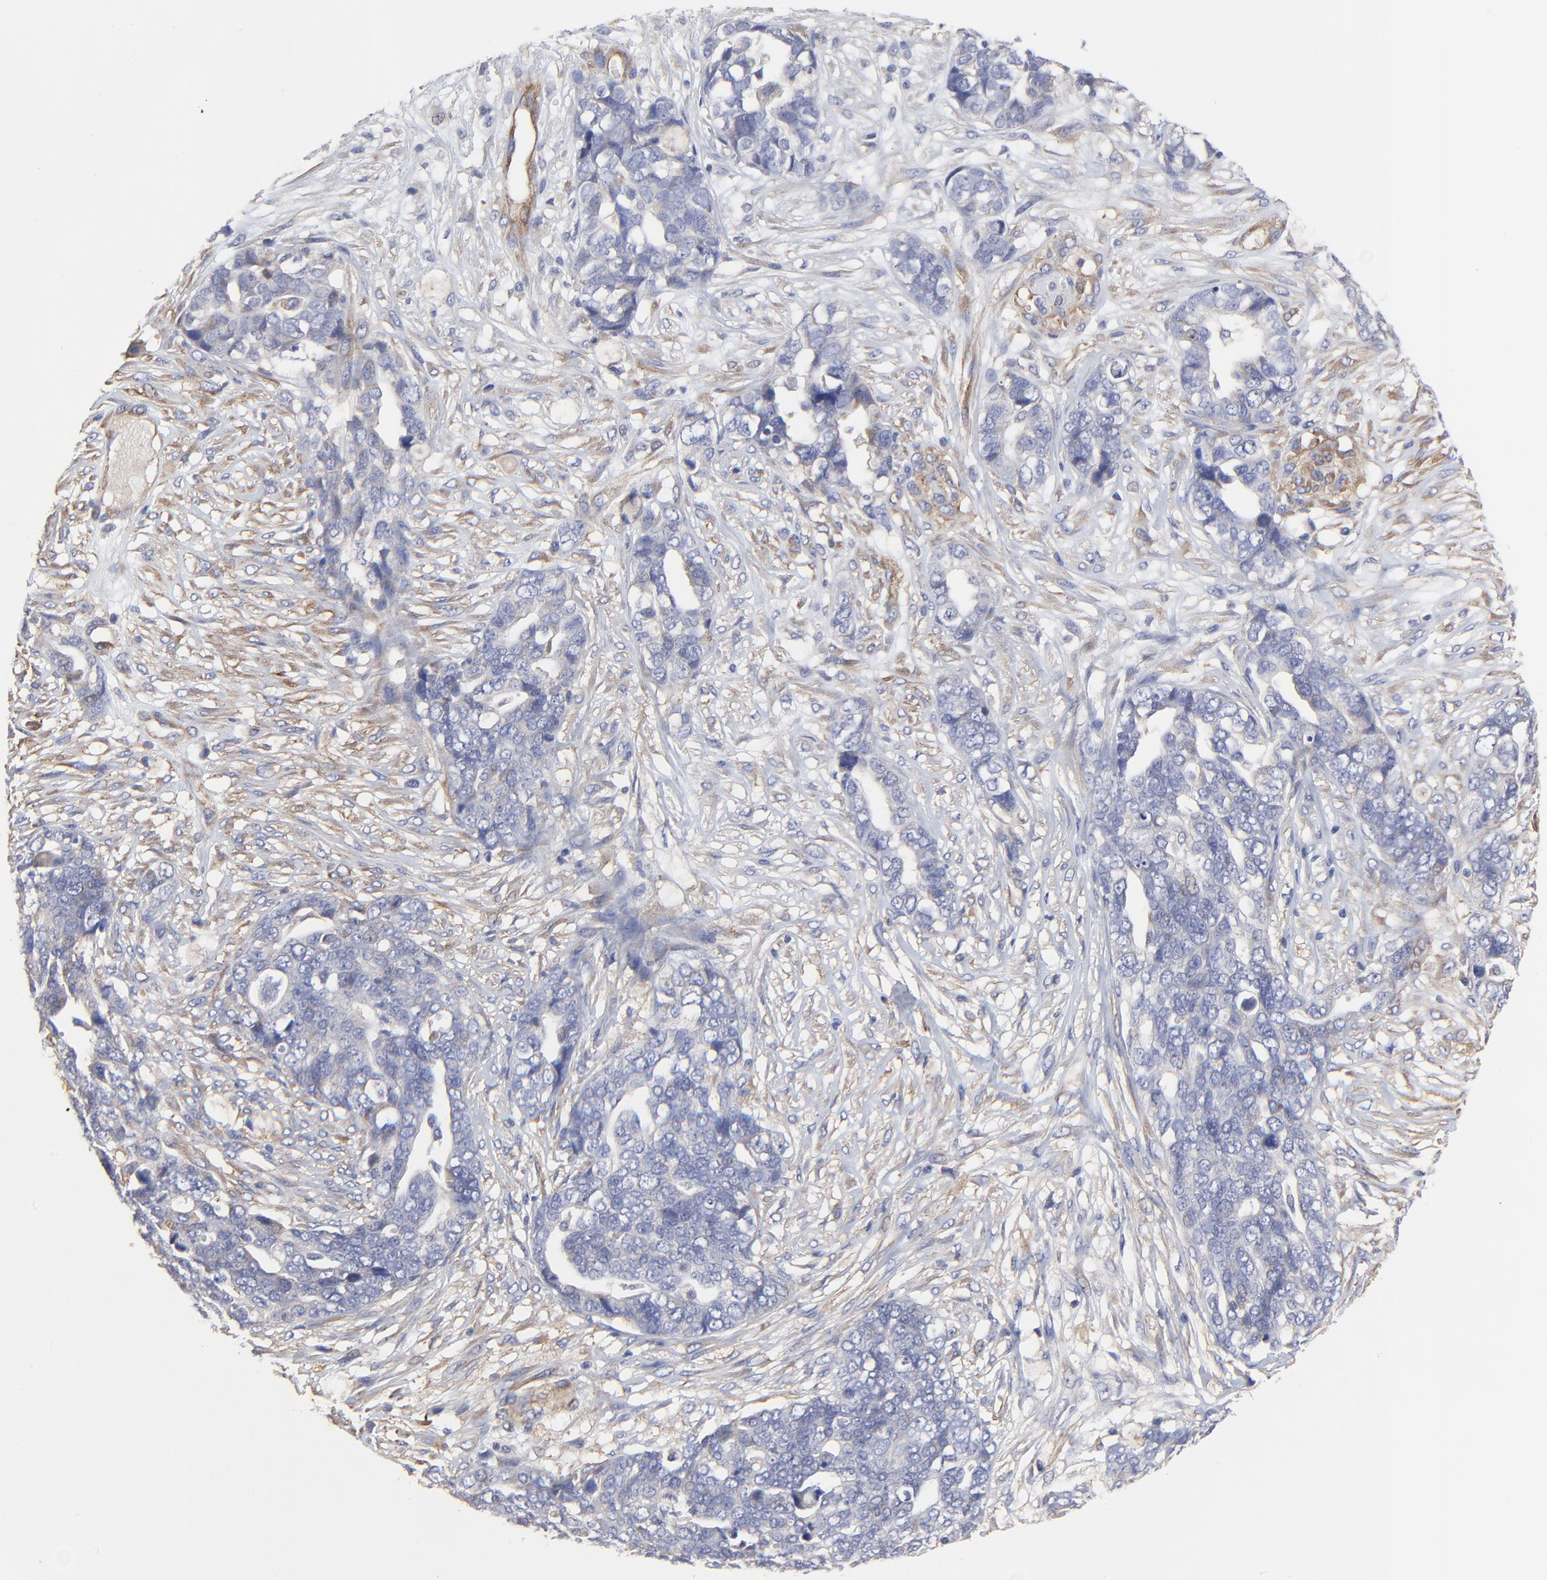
{"staining": {"intensity": "negative", "quantity": "none", "location": "none"}, "tissue": "ovarian cancer", "cell_type": "Tumor cells", "image_type": "cancer", "snomed": [{"axis": "morphology", "description": "Normal tissue, NOS"}, {"axis": "morphology", "description": "Cystadenocarcinoma, serous, NOS"}, {"axis": "topography", "description": "Fallopian tube"}, {"axis": "topography", "description": "Ovary"}], "caption": "Serous cystadenocarcinoma (ovarian) was stained to show a protein in brown. There is no significant positivity in tumor cells.", "gene": "SULF2", "patient": {"sex": "female", "age": 56}}